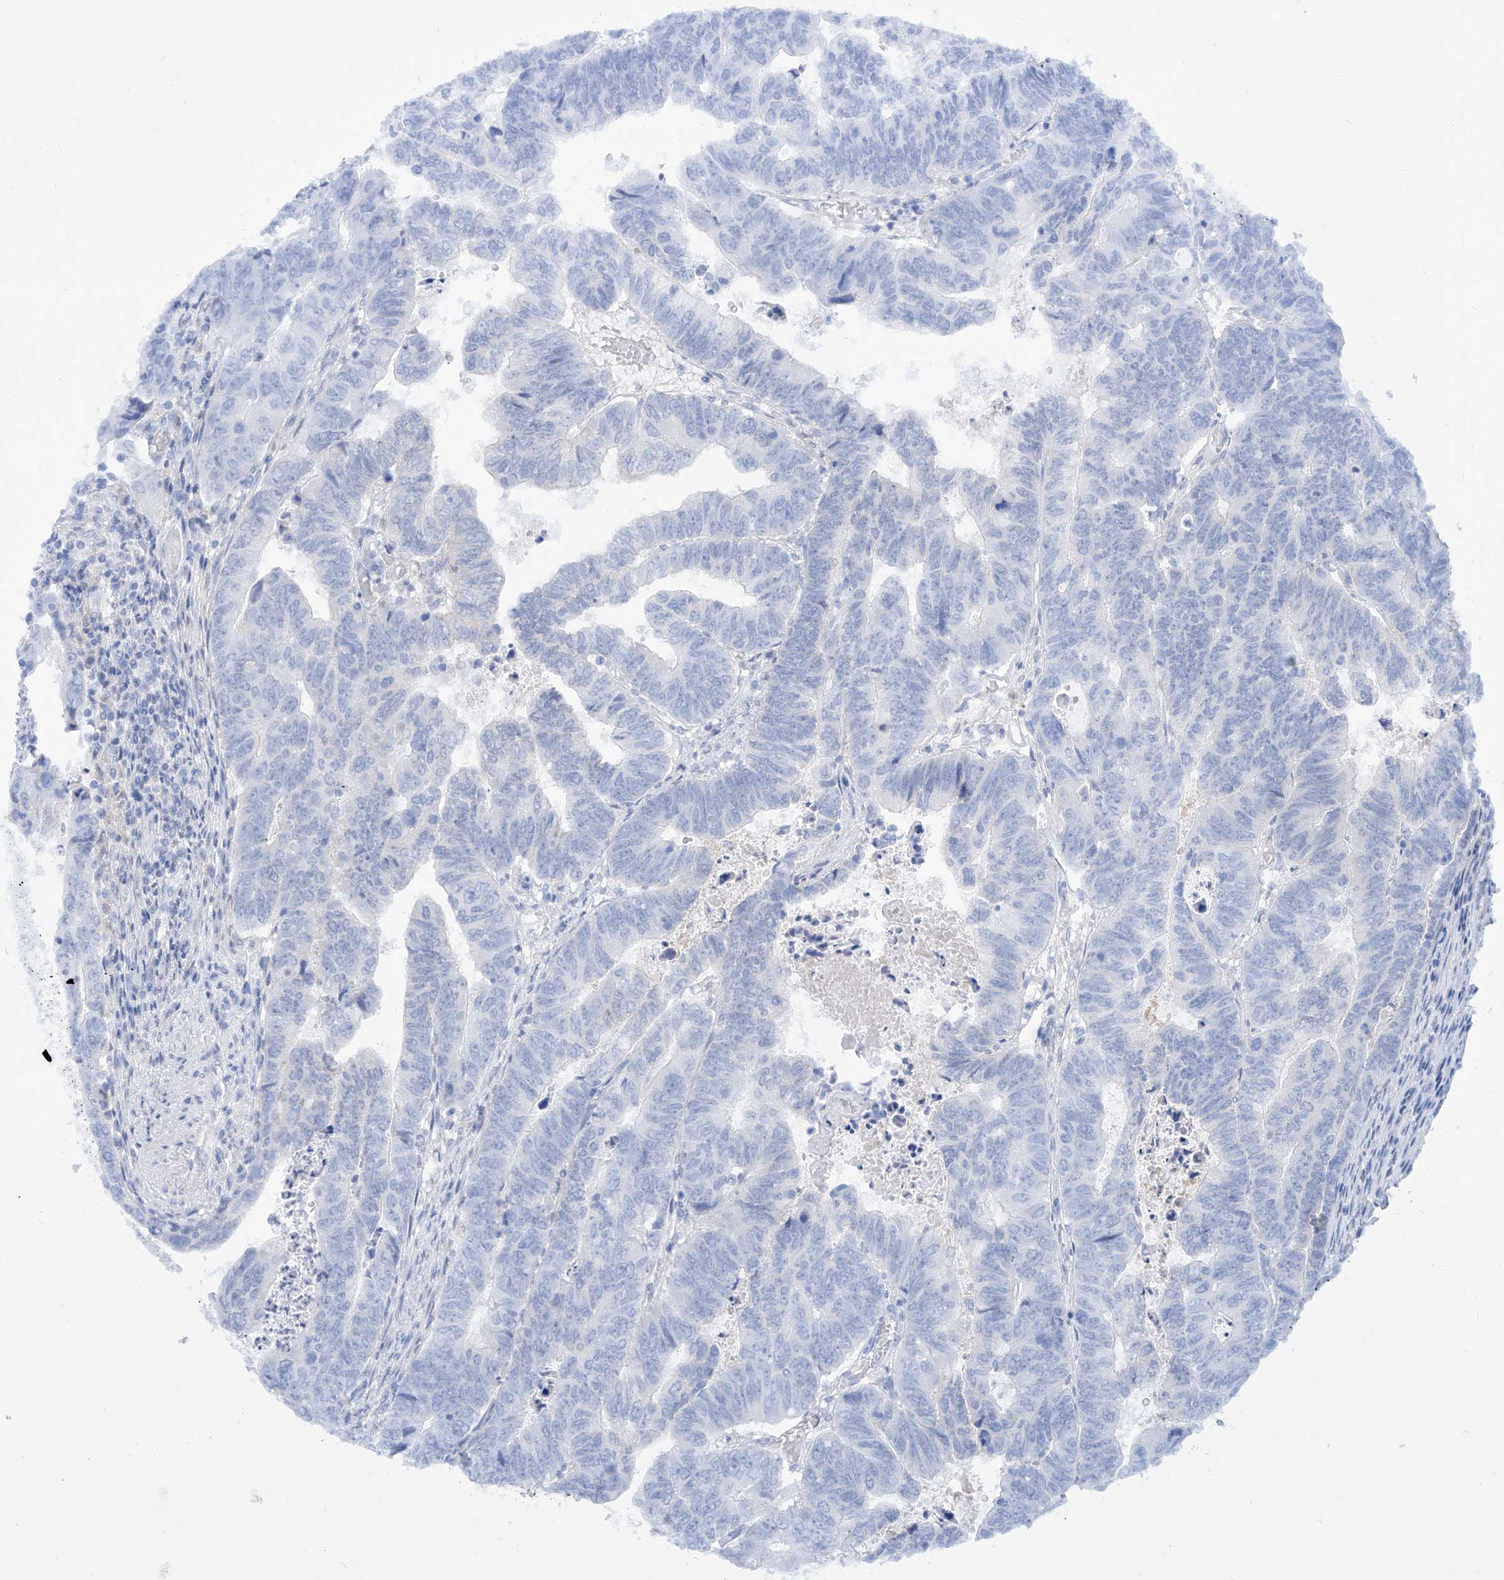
{"staining": {"intensity": "negative", "quantity": "none", "location": "none"}, "tissue": "colorectal cancer", "cell_type": "Tumor cells", "image_type": "cancer", "snomed": [{"axis": "morphology", "description": "Normal tissue, NOS"}, {"axis": "morphology", "description": "Adenocarcinoma, NOS"}, {"axis": "topography", "description": "Rectum"}], "caption": "Protein analysis of adenocarcinoma (colorectal) reveals no significant expression in tumor cells.", "gene": "PDXK", "patient": {"sex": "female", "age": 65}}